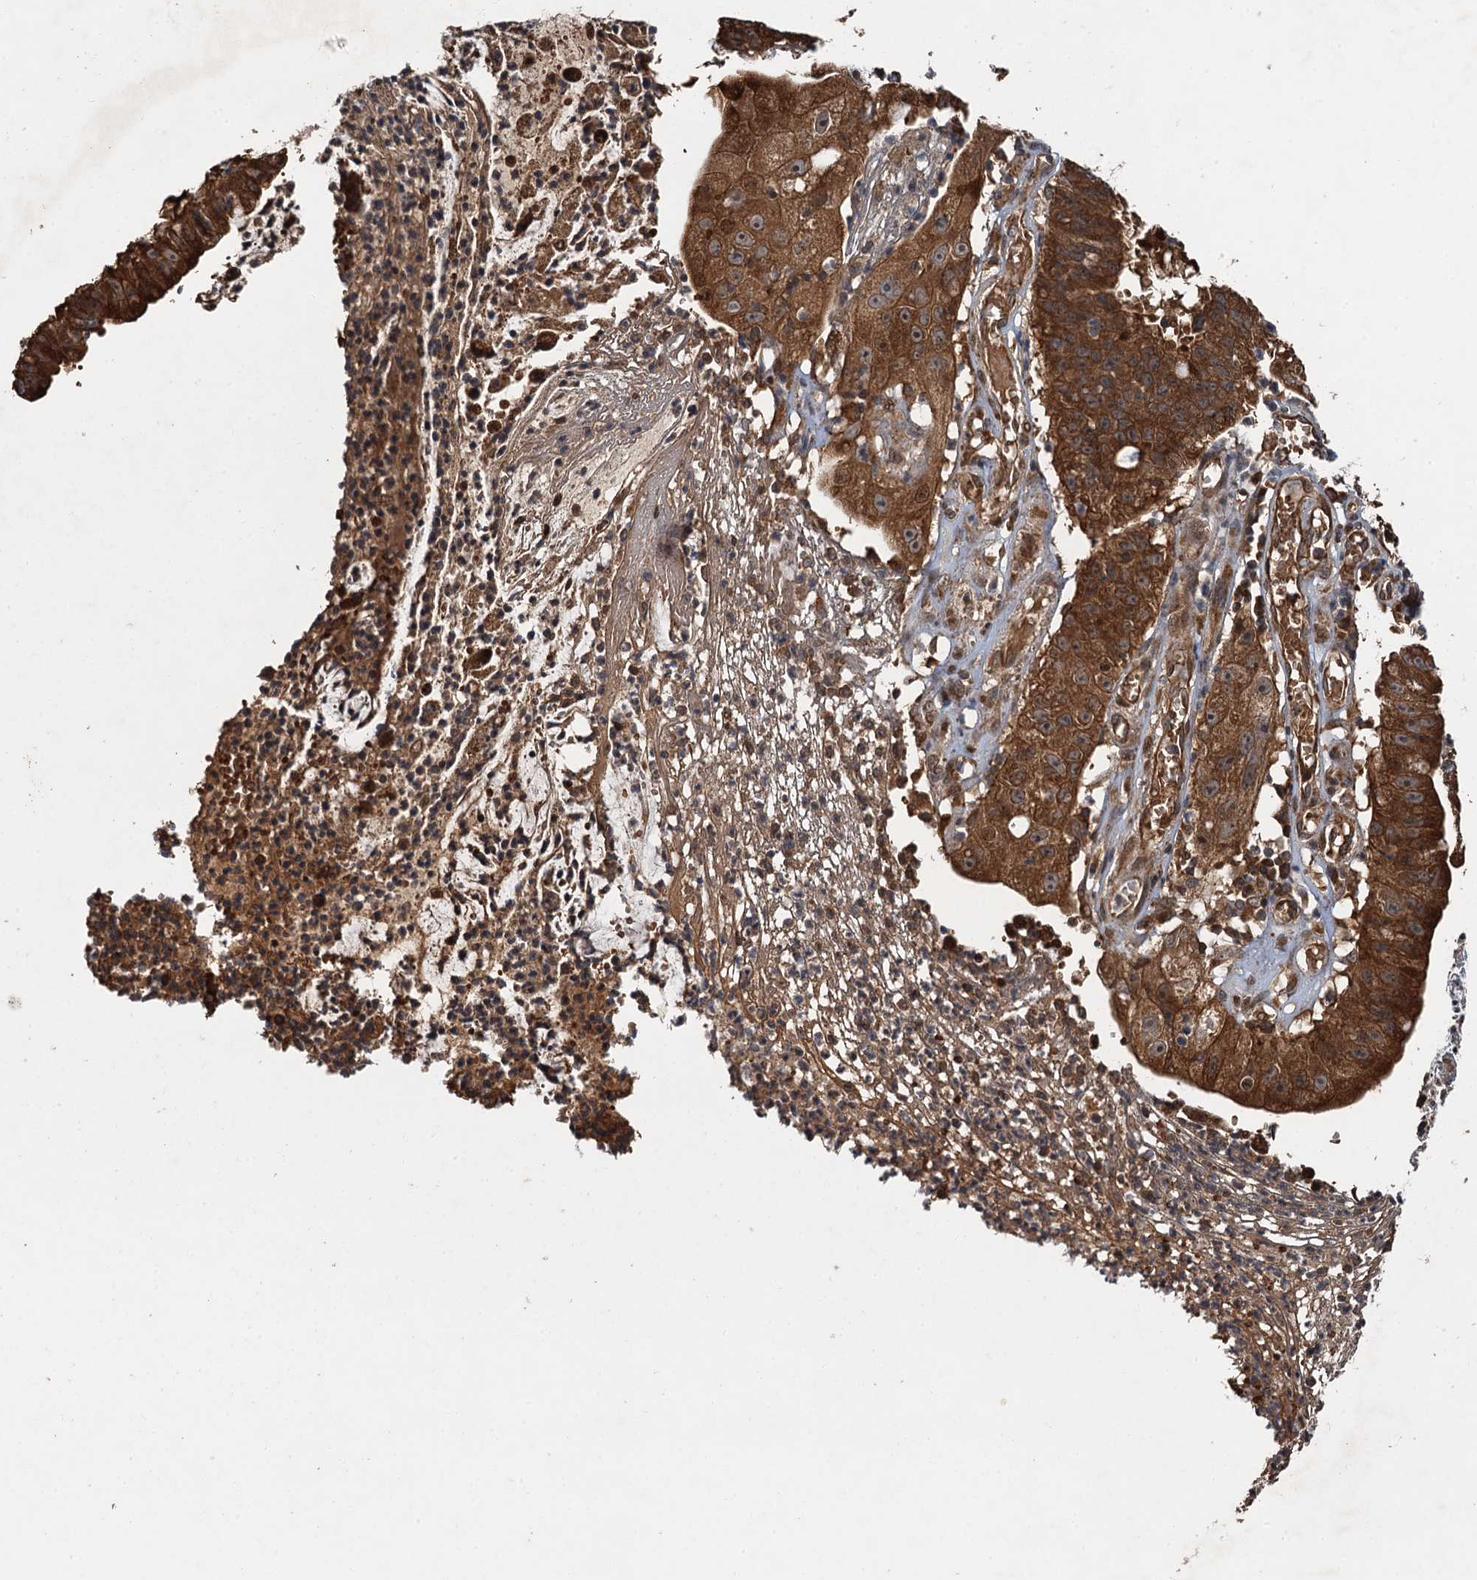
{"staining": {"intensity": "strong", "quantity": ">75%", "location": "cytoplasmic/membranous"}, "tissue": "stomach cancer", "cell_type": "Tumor cells", "image_type": "cancer", "snomed": [{"axis": "morphology", "description": "Adenocarcinoma, NOS"}, {"axis": "topography", "description": "Stomach"}], "caption": "High-power microscopy captured an immunohistochemistry (IHC) histopathology image of stomach cancer, revealing strong cytoplasmic/membranous staining in approximately >75% of tumor cells.", "gene": "SNX32", "patient": {"sex": "male", "age": 59}}